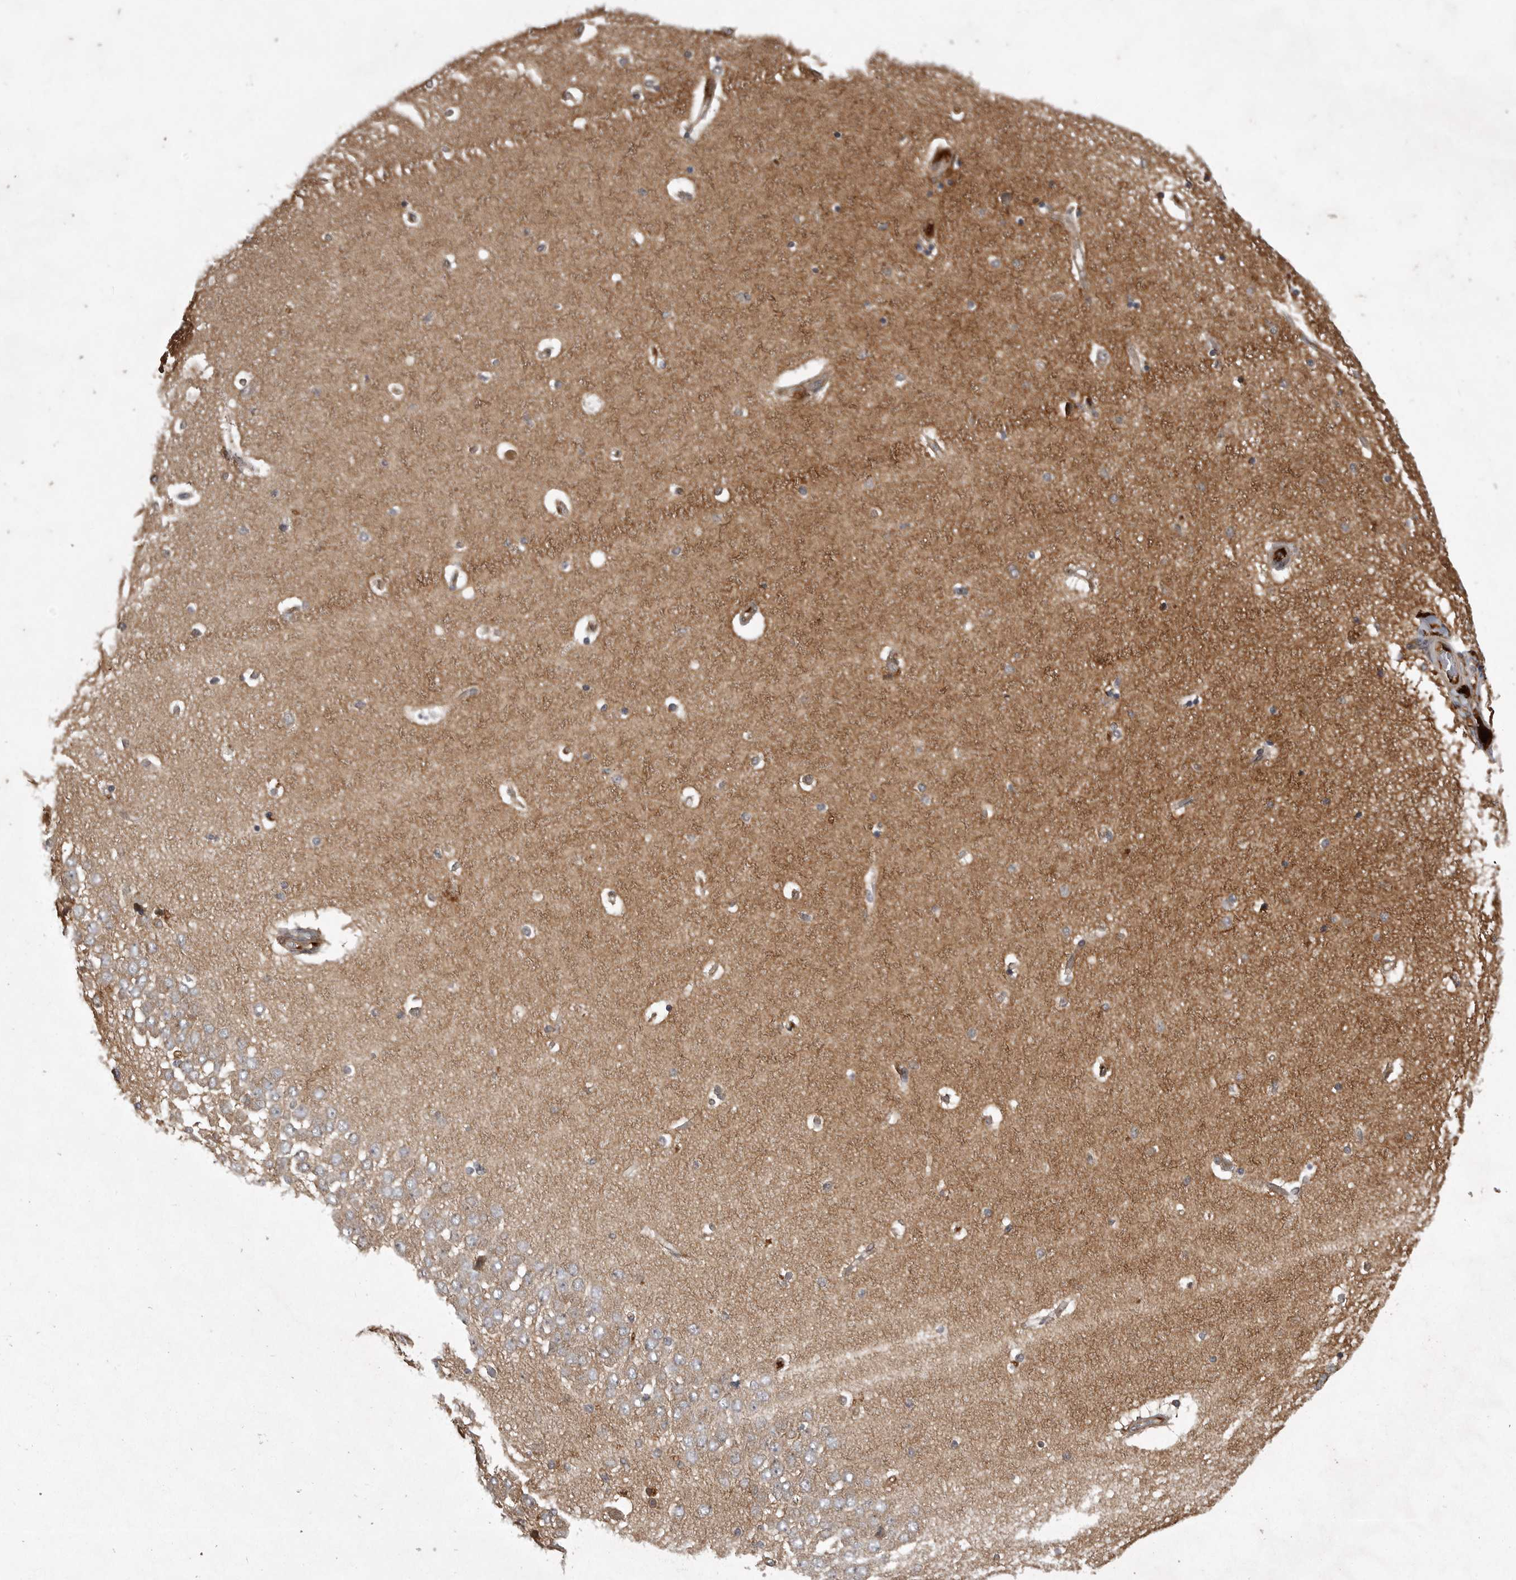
{"staining": {"intensity": "weak", "quantity": "25%-75%", "location": "cytoplasmic/membranous"}, "tissue": "hippocampus", "cell_type": "Glial cells", "image_type": "normal", "snomed": [{"axis": "morphology", "description": "Normal tissue, NOS"}, {"axis": "topography", "description": "Hippocampus"}], "caption": "This photomicrograph exhibits benign hippocampus stained with IHC to label a protein in brown. The cytoplasmic/membranous of glial cells show weak positivity for the protein. Nuclei are counter-stained blue.", "gene": "GPR31", "patient": {"sex": "female", "age": 54}}